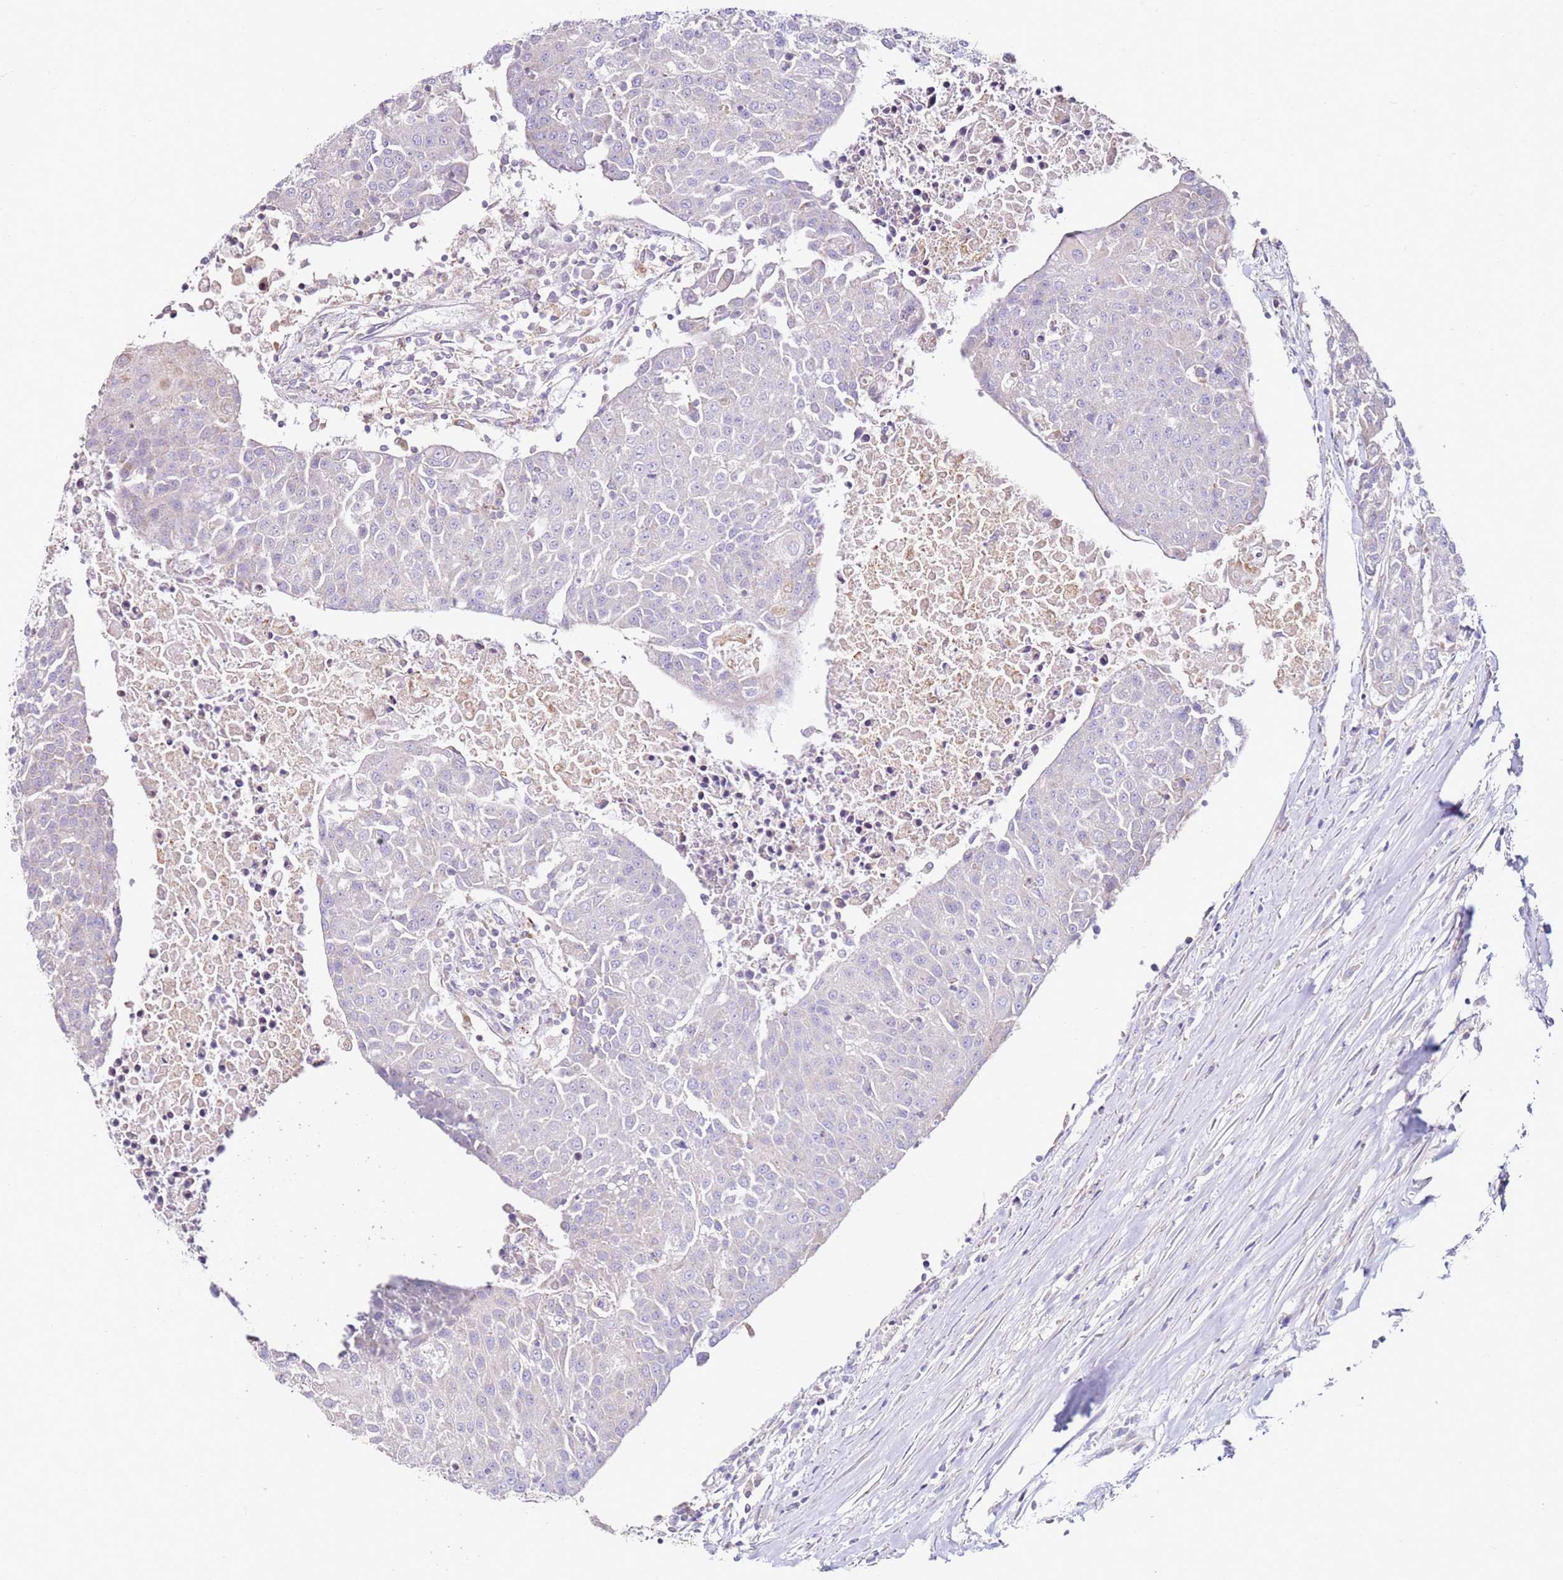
{"staining": {"intensity": "negative", "quantity": "none", "location": "none"}, "tissue": "urothelial cancer", "cell_type": "Tumor cells", "image_type": "cancer", "snomed": [{"axis": "morphology", "description": "Urothelial carcinoma, High grade"}, {"axis": "topography", "description": "Urinary bladder"}], "caption": "High power microscopy photomicrograph of an IHC histopathology image of urothelial cancer, revealing no significant positivity in tumor cells.", "gene": "CNOT9", "patient": {"sex": "female", "age": 85}}